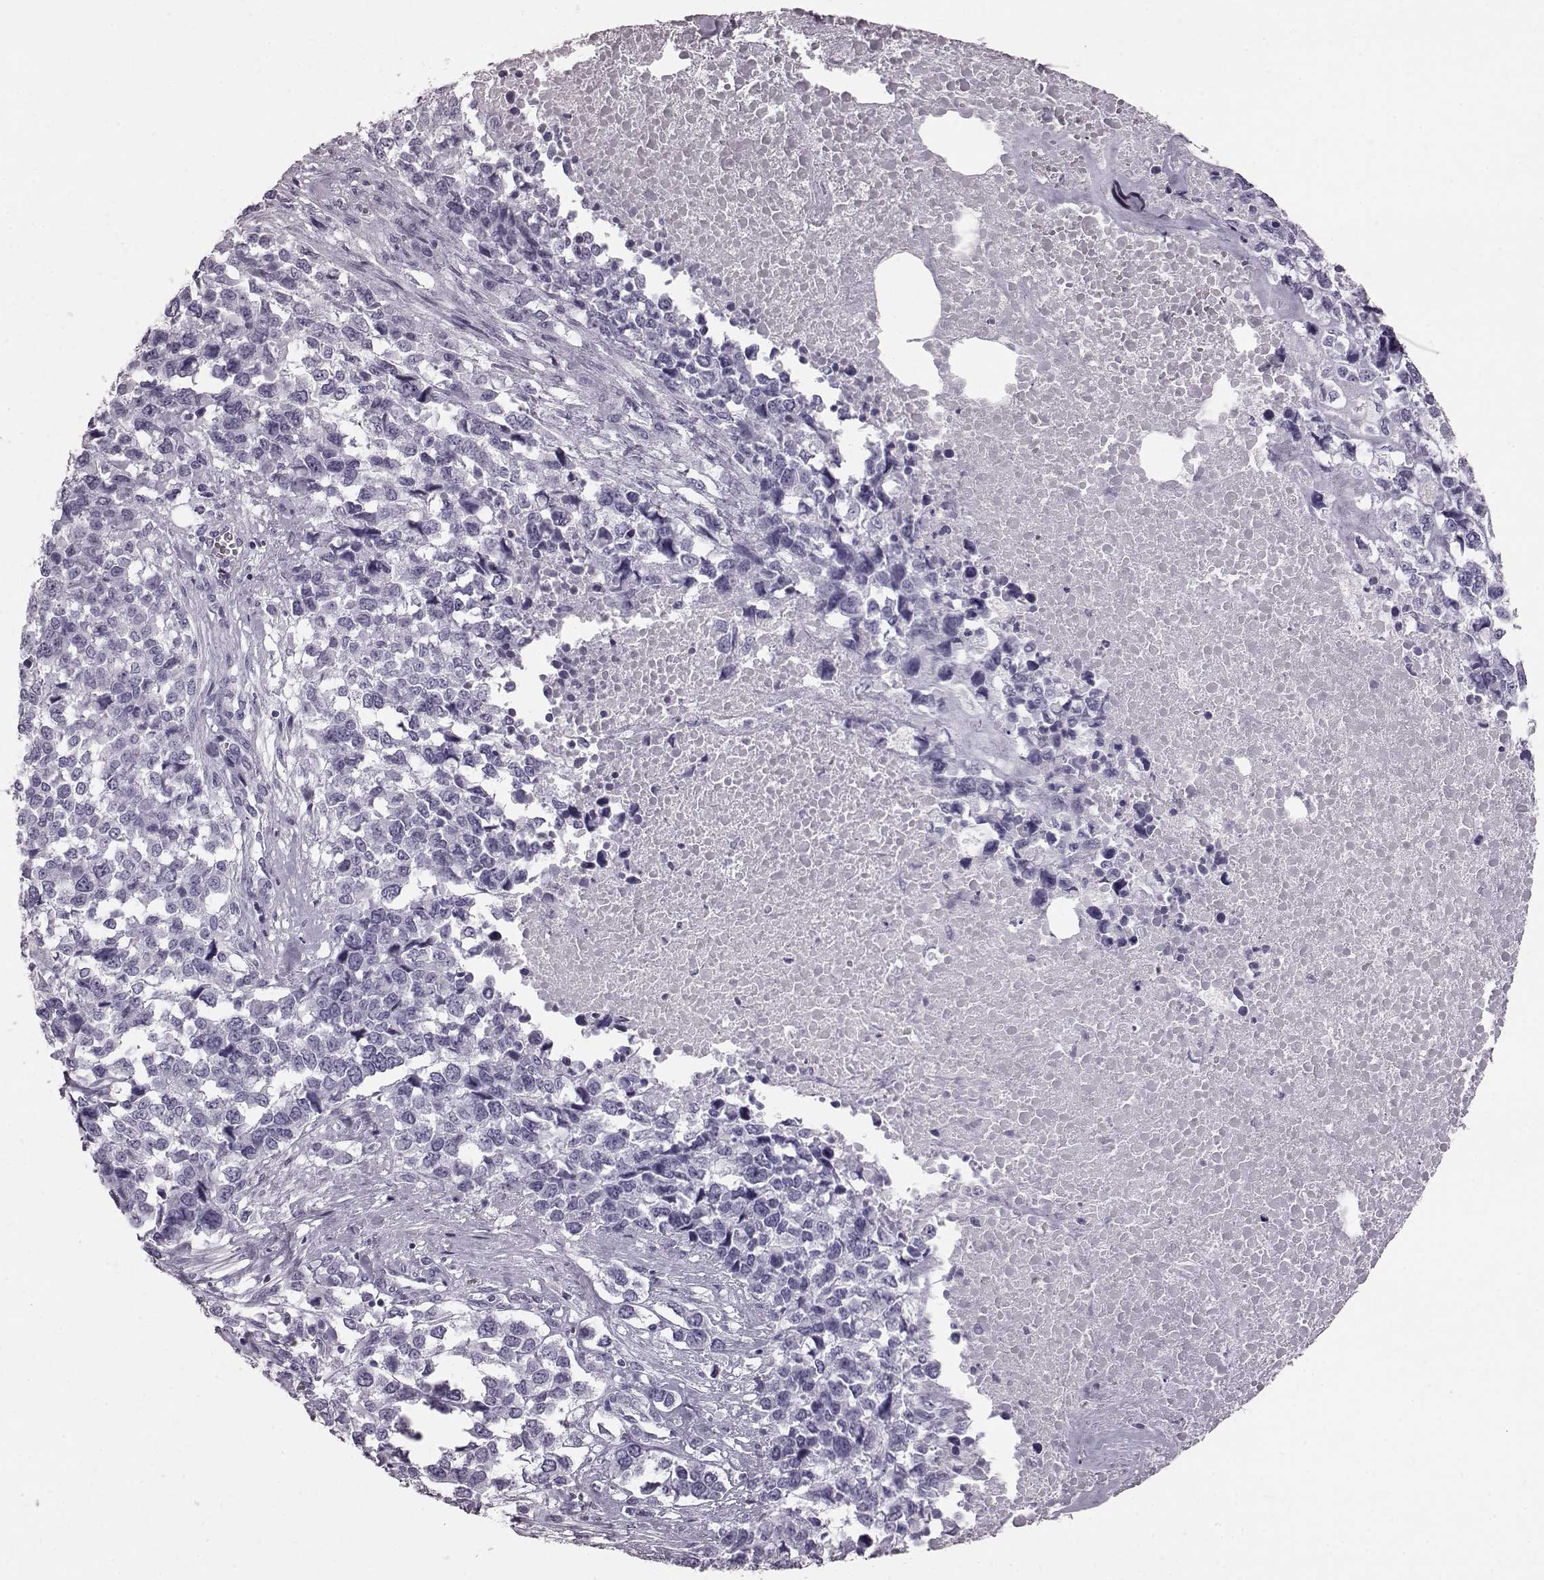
{"staining": {"intensity": "negative", "quantity": "none", "location": "none"}, "tissue": "melanoma", "cell_type": "Tumor cells", "image_type": "cancer", "snomed": [{"axis": "morphology", "description": "Malignant melanoma, Metastatic site"}, {"axis": "topography", "description": "Skin"}], "caption": "A photomicrograph of human malignant melanoma (metastatic site) is negative for staining in tumor cells.", "gene": "TCHHL1", "patient": {"sex": "male", "age": 84}}